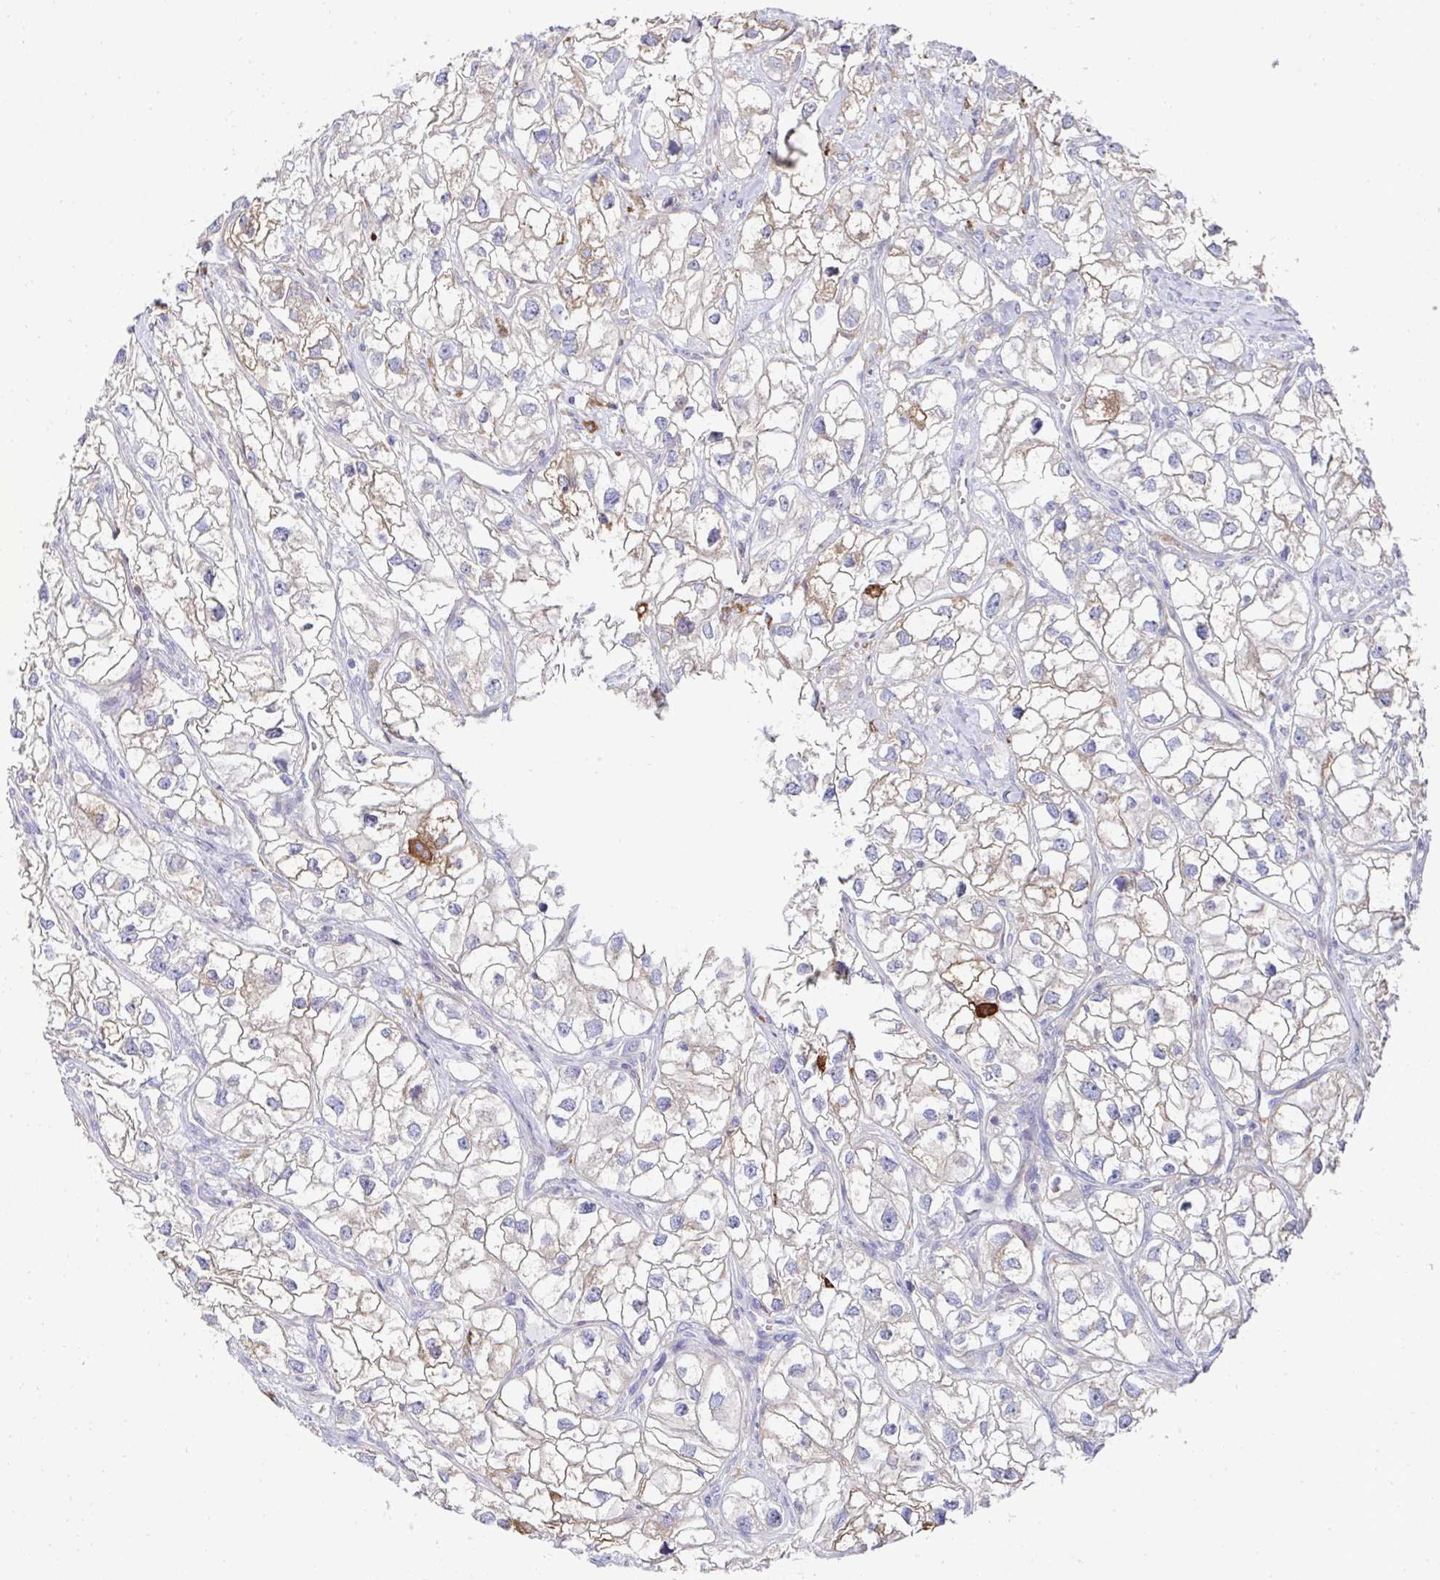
{"staining": {"intensity": "weak", "quantity": "<25%", "location": "cytoplasmic/membranous"}, "tissue": "renal cancer", "cell_type": "Tumor cells", "image_type": "cancer", "snomed": [{"axis": "morphology", "description": "Adenocarcinoma, NOS"}, {"axis": "topography", "description": "Kidney"}], "caption": "An image of human renal cancer is negative for staining in tumor cells. (Brightfield microscopy of DAB (3,3'-diaminobenzidine) immunohistochemistry (IHC) at high magnification).", "gene": "FBXL13", "patient": {"sex": "male", "age": 59}}